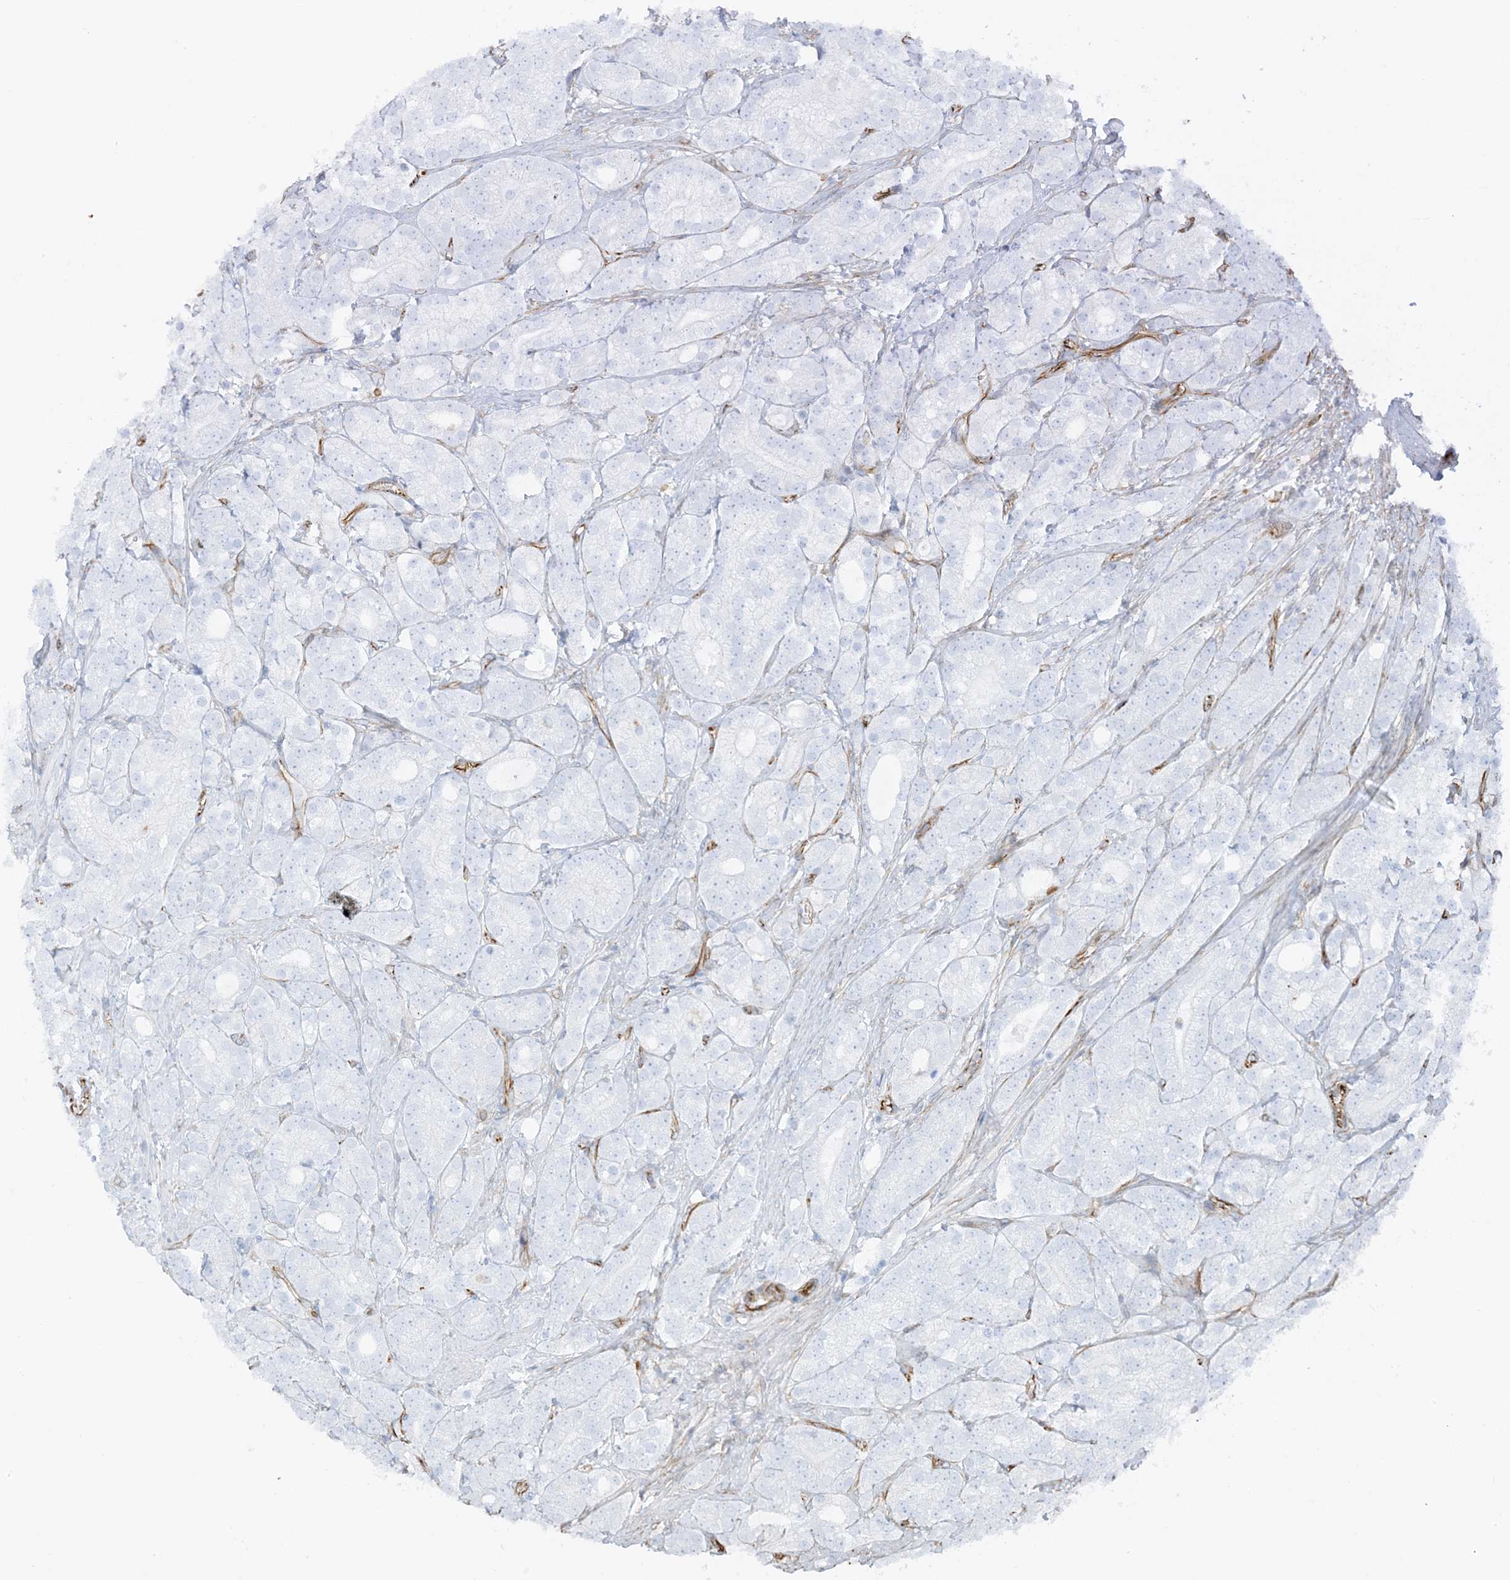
{"staining": {"intensity": "negative", "quantity": "none", "location": "none"}, "tissue": "prostate cancer", "cell_type": "Tumor cells", "image_type": "cancer", "snomed": [{"axis": "morphology", "description": "Adenocarcinoma, High grade"}, {"axis": "topography", "description": "Prostate"}], "caption": "A high-resolution histopathology image shows IHC staining of prostate cancer, which exhibits no significant staining in tumor cells. (DAB (3,3'-diaminobenzidine) immunohistochemistry, high magnification).", "gene": "PID1", "patient": {"sex": "male", "age": 57}}